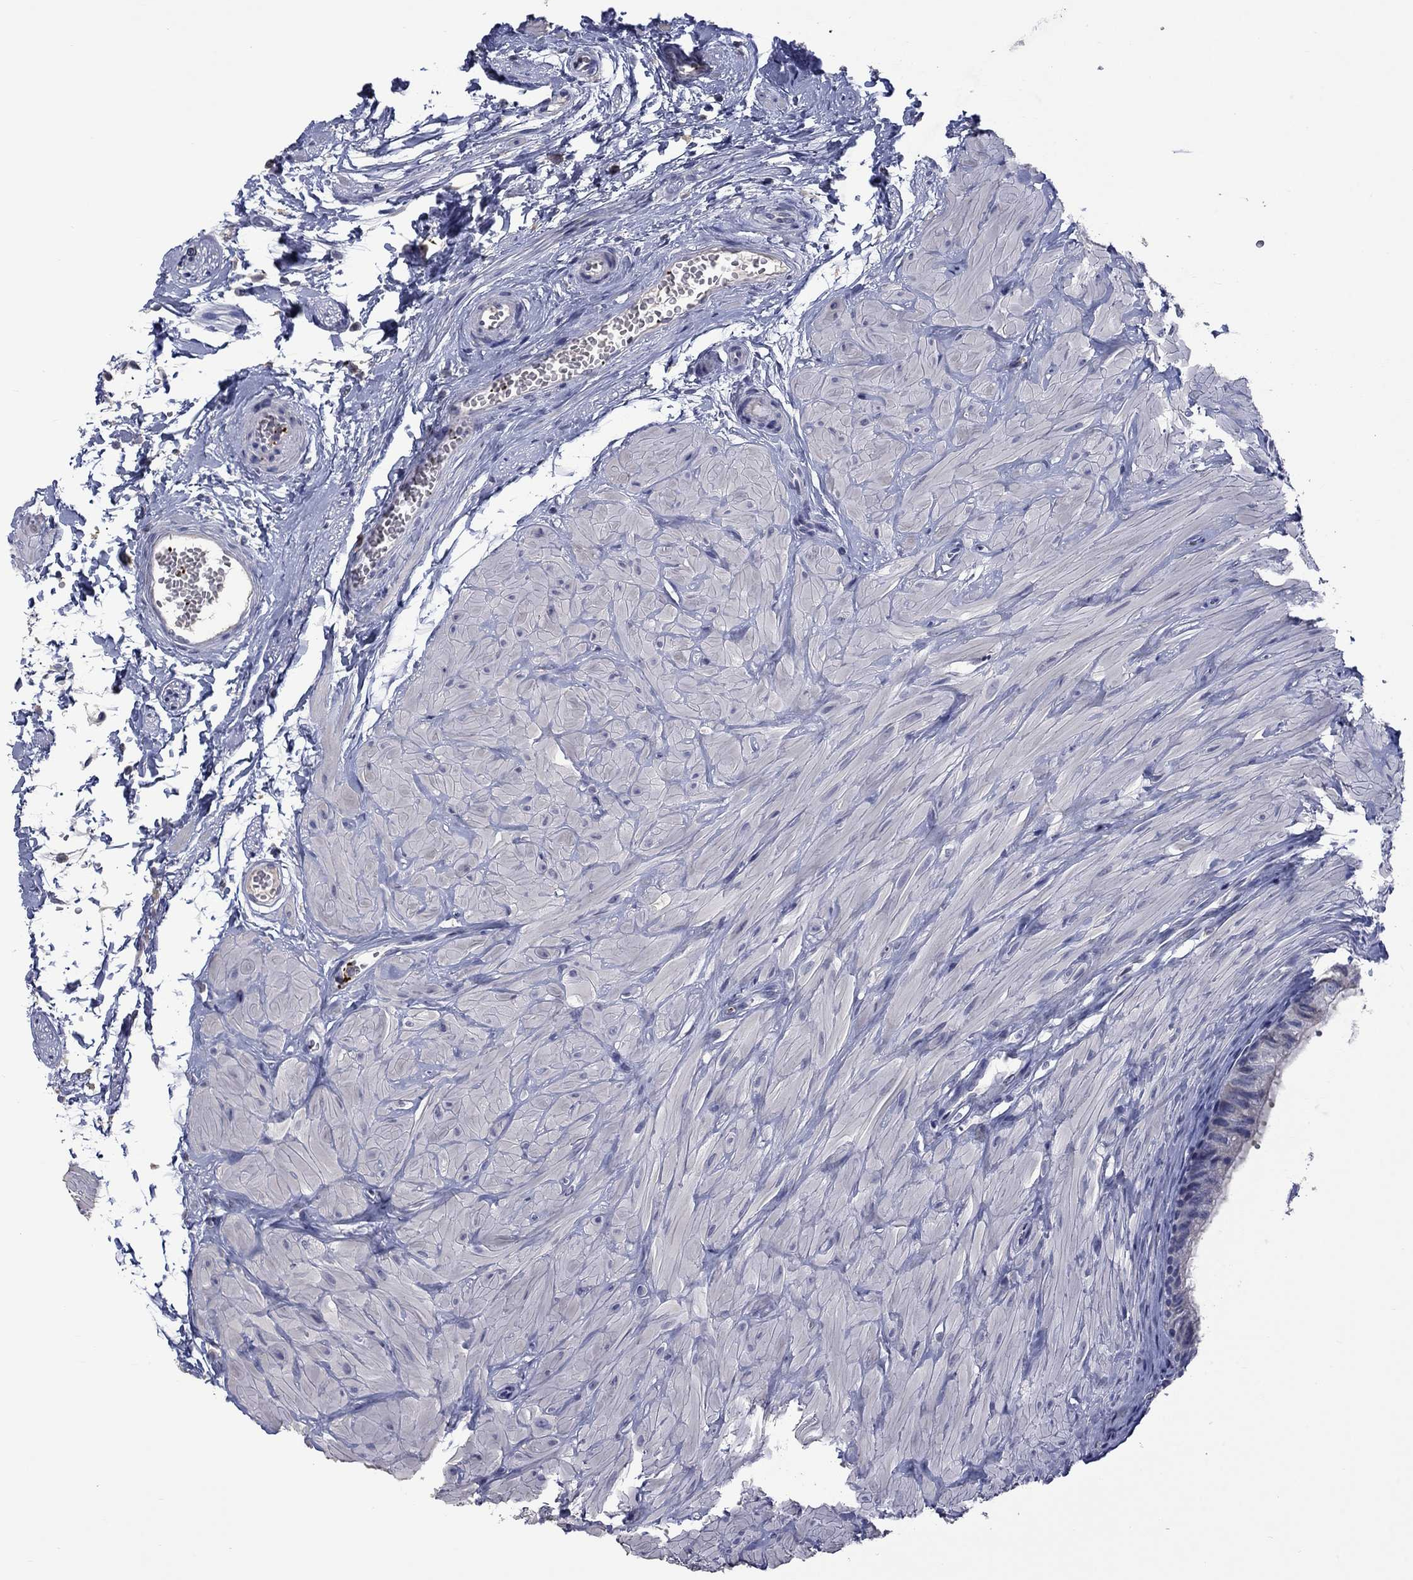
{"staining": {"intensity": "negative", "quantity": "none", "location": "none"}, "tissue": "epididymis", "cell_type": "Glandular cells", "image_type": "normal", "snomed": [{"axis": "morphology", "description": "Normal tissue, NOS"}, {"axis": "topography", "description": "Epididymis"}, {"axis": "topography", "description": "Vas deferens"}], "caption": "A high-resolution image shows immunohistochemistry (IHC) staining of normal epididymis, which exhibits no significant staining in glandular cells.", "gene": "PLEK", "patient": {"sex": "male", "age": 23}}